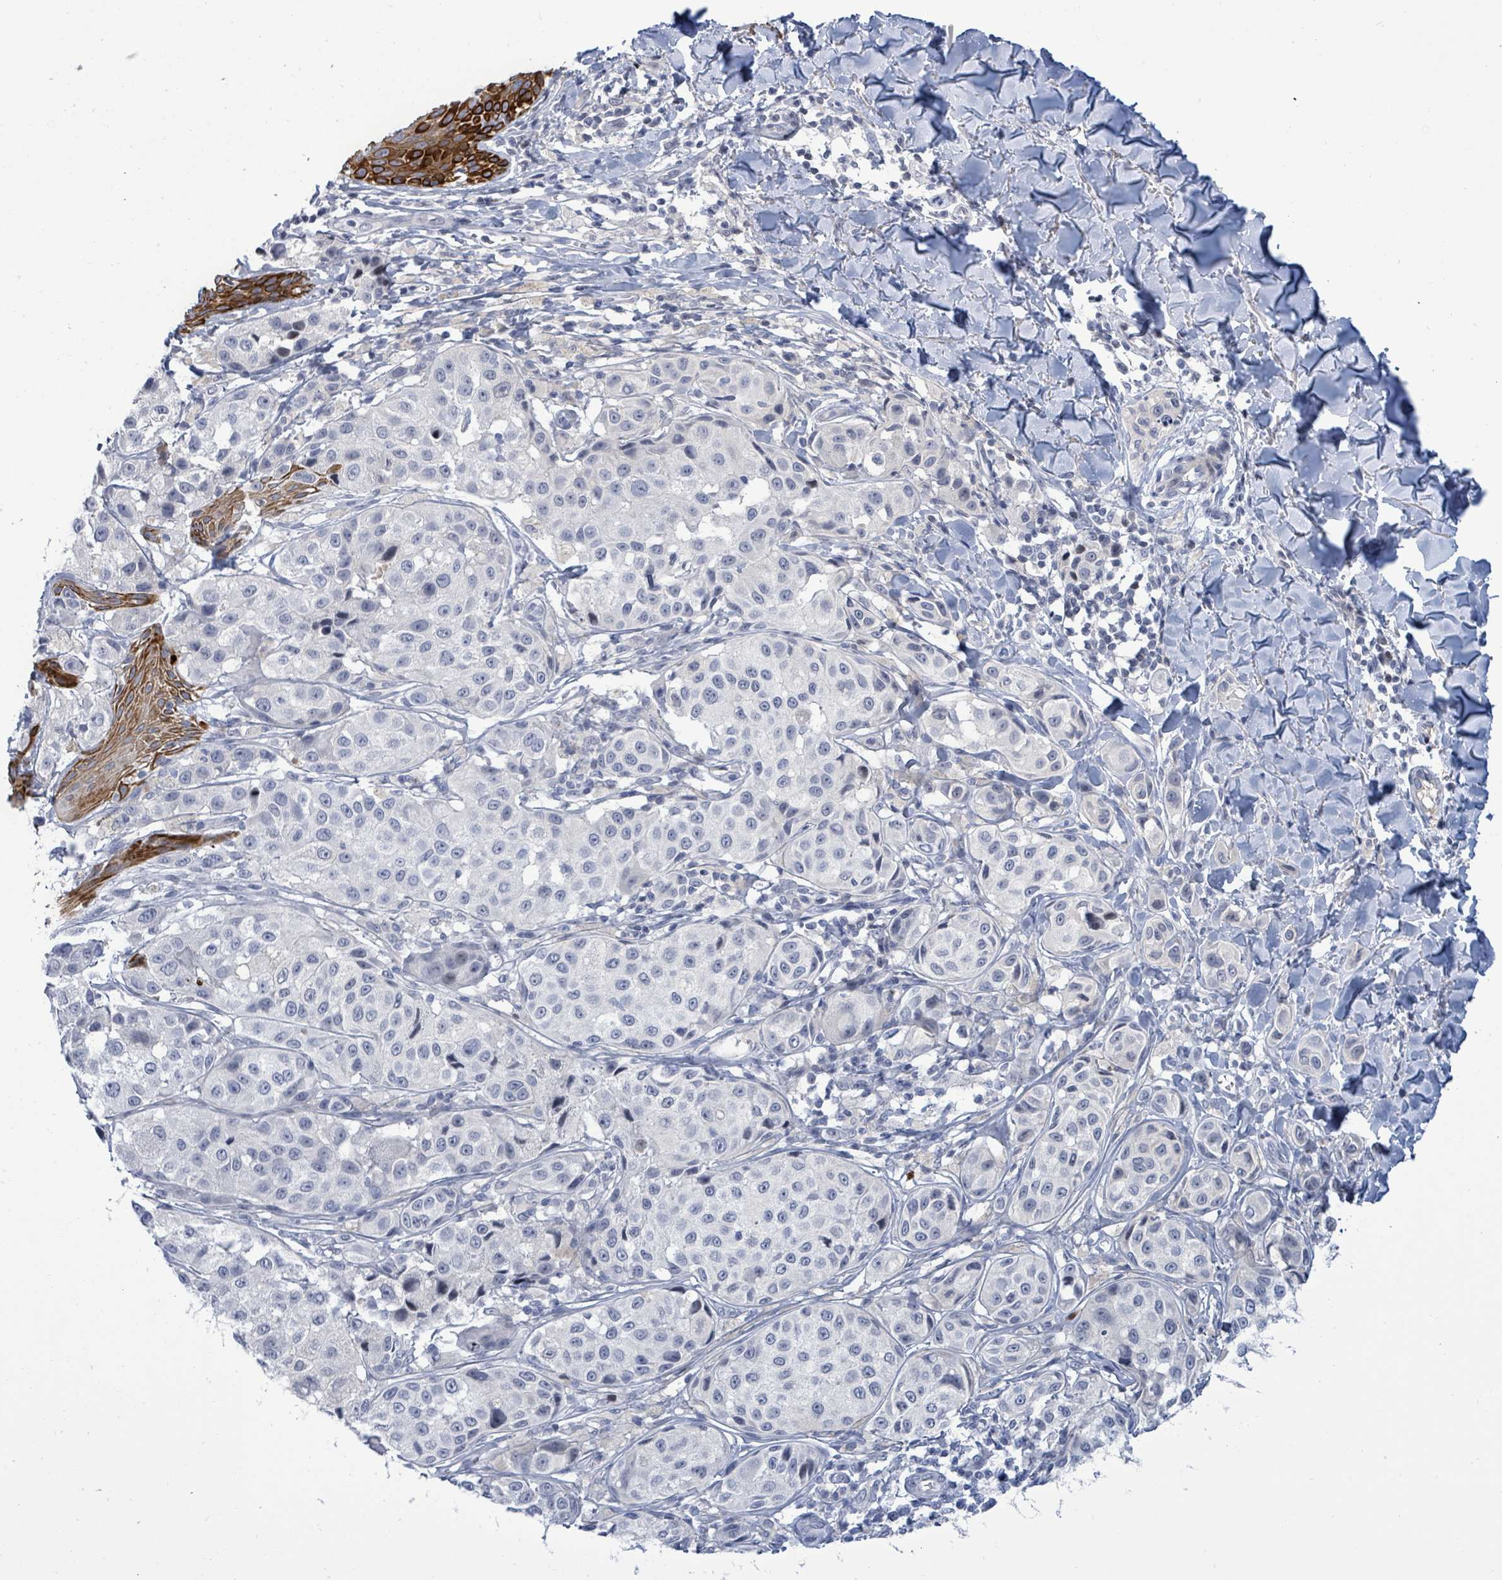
{"staining": {"intensity": "negative", "quantity": "none", "location": "none"}, "tissue": "melanoma", "cell_type": "Tumor cells", "image_type": "cancer", "snomed": [{"axis": "morphology", "description": "Malignant melanoma, NOS"}, {"axis": "topography", "description": "Skin"}], "caption": "Histopathology image shows no protein staining in tumor cells of malignant melanoma tissue.", "gene": "NTN3", "patient": {"sex": "male", "age": 39}}